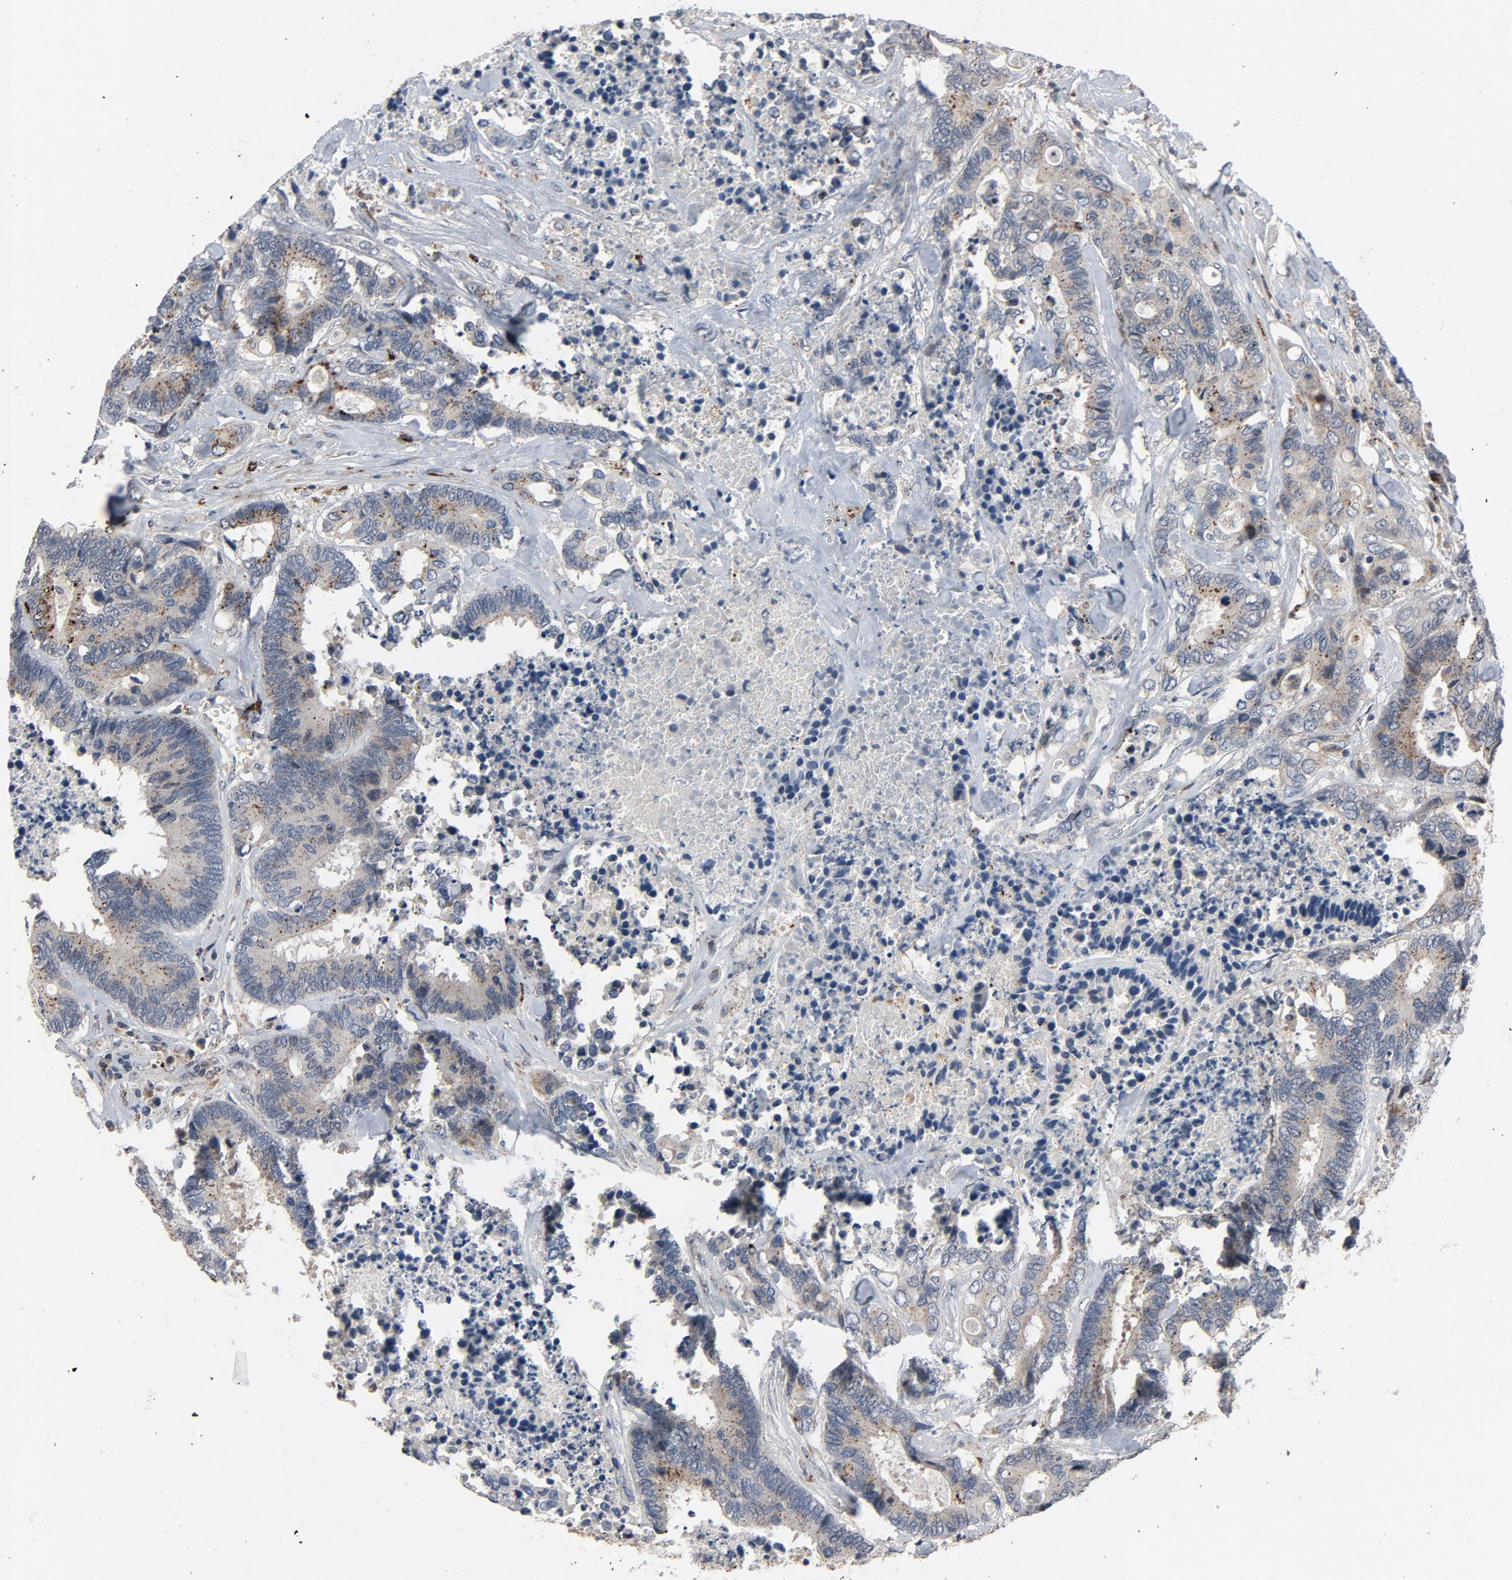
{"staining": {"intensity": "moderate", "quantity": "25%-75%", "location": "cytoplasmic/membranous"}, "tissue": "colorectal cancer", "cell_type": "Tumor cells", "image_type": "cancer", "snomed": [{"axis": "morphology", "description": "Adenocarcinoma, NOS"}, {"axis": "topography", "description": "Rectum"}], "caption": "Protein analysis of adenocarcinoma (colorectal) tissue demonstrates moderate cytoplasmic/membranous positivity in about 25%-75% of tumor cells. The protein is stained brown, and the nuclei are stained in blue (DAB (3,3'-diaminobenzidine) IHC with brightfield microscopy, high magnification).", "gene": "AKT2", "patient": {"sex": "male", "age": 53}}